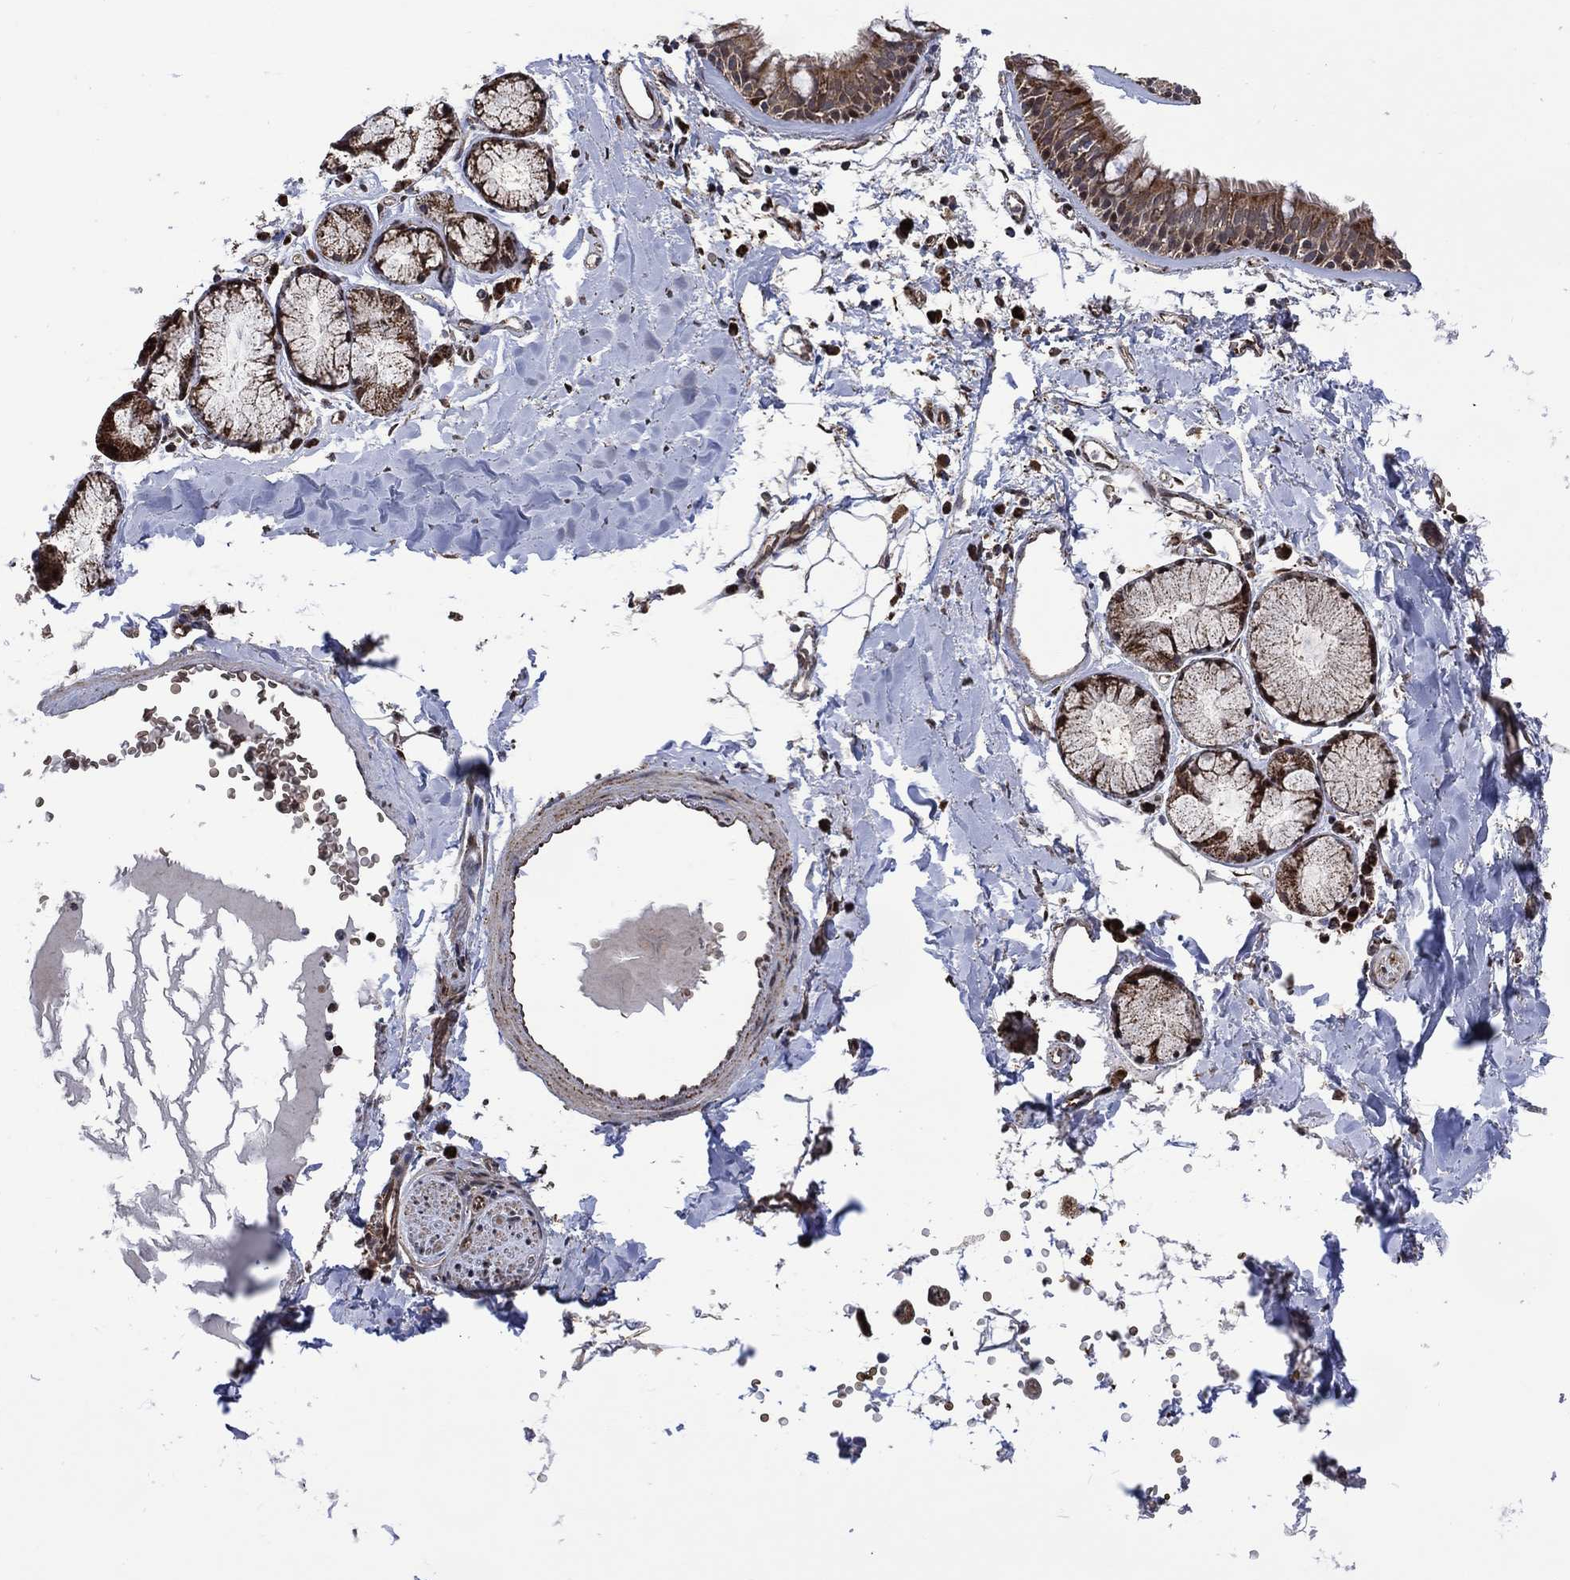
{"staining": {"intensity": "weak", "quantity": "25%-75%", "location": "cytoplasmic/membranous"}, "tissue": "bronchus", "cell_type": "Respiratory epithelial cells", "image_type": "normal", "snomed": [{"axis": "morphology", "description": "Normal tissue, NOS"}, {"axis": "morphology", "description": "Squamous cell carcinoma, NOS"}, {"axis": "topography", "description": "Cartilage tissue"}, {"axis": "topography", "description": "Bronchus"}], "caption": "Brown immunohistochemical staining in normal human bronchus exhibits weak cytoplasmic/membranous positivity in approximately 25%-75% of respiratory epithelial cells. The staining is performed using DAB brown chromogen to label protein expression. The nuclei are counter-stained blue using hematoxylin.", "gene": "HTD2", "patient": {"sex": "male", "age": 72}}